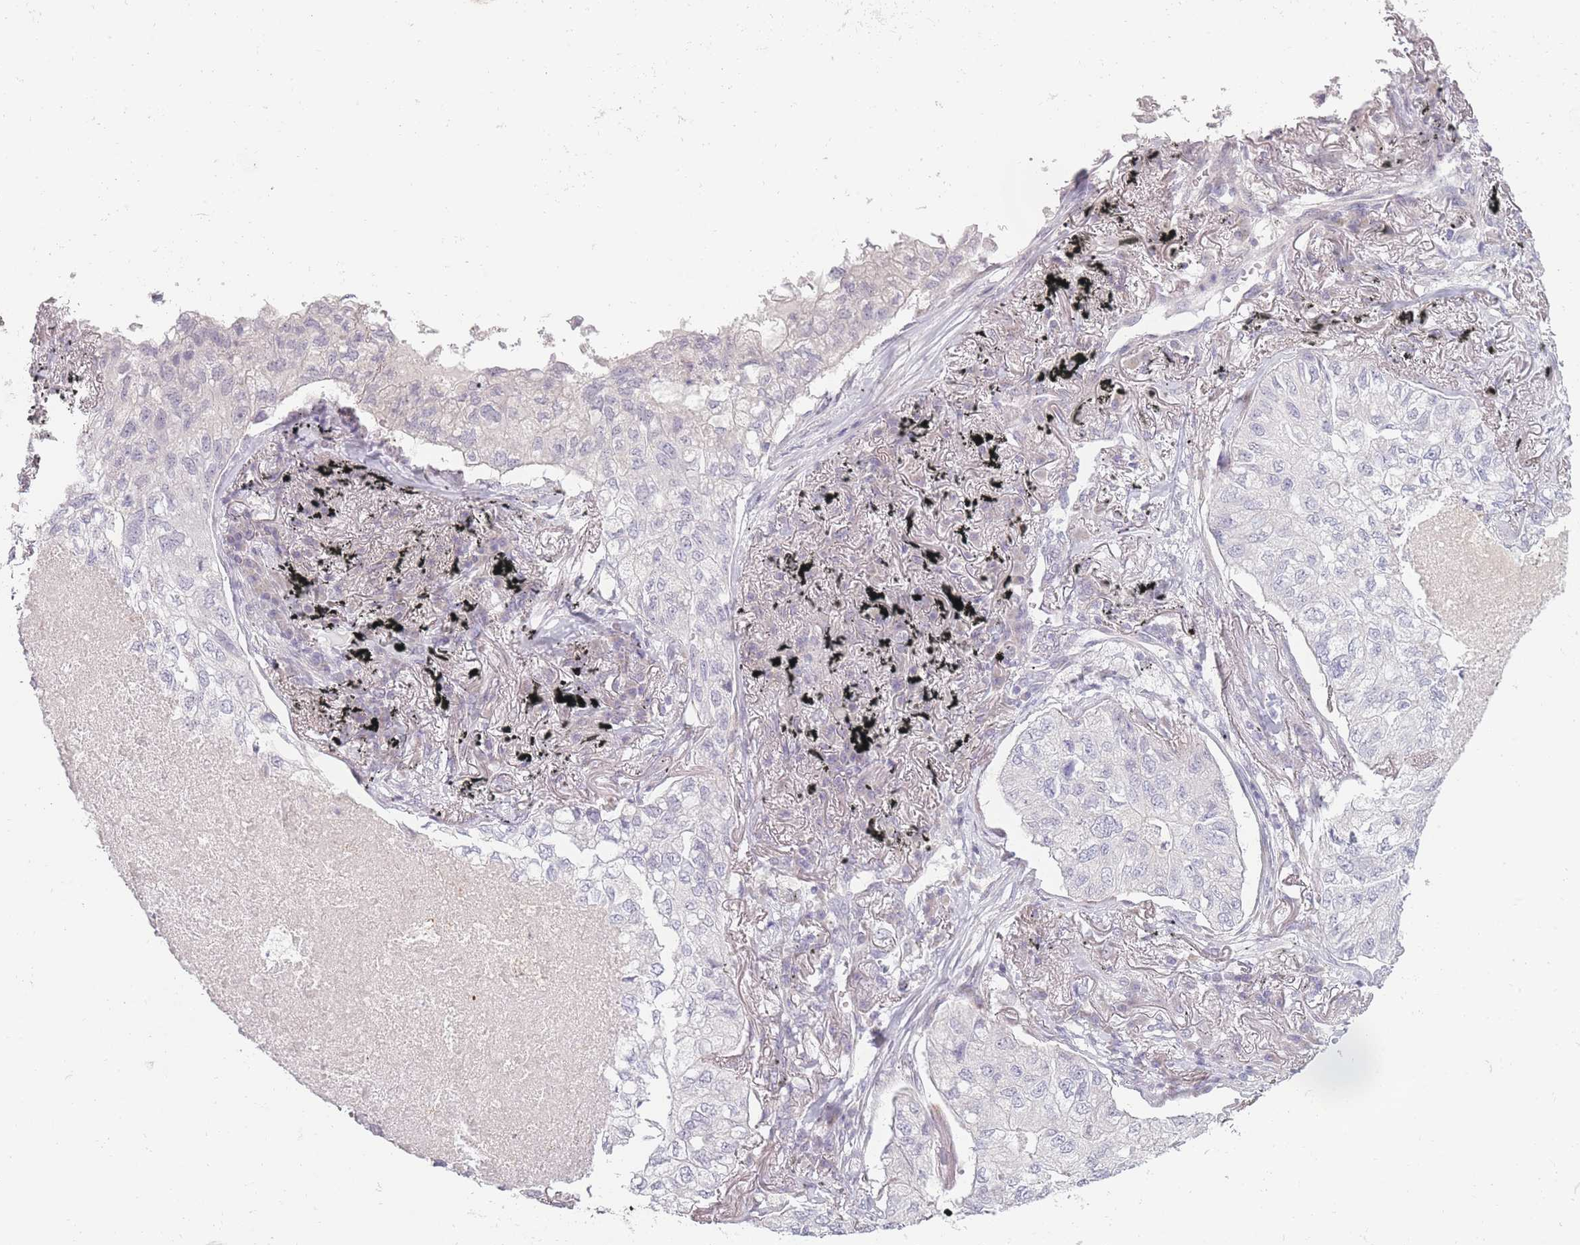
{"staining": {"intensity": "negative", "quantity": "none", "location": "none"}, "tissue": "lung cancer", "cell_type": "Tumor cells", "image_type": "cancer", "snomed": [{"axis": "morphology", "description": "Adenocarcinoma, NOS"}, {"axis": "topography", "description": "Lung"}], "caption": "Micrograph shows no protein staining in tumor cells of adenocarcinoma (lung) tissue. (DAB IHC with hematoxylin counter stain).", "gene": "RASL10B", "patient": {"sex": "male", "age": 65}}